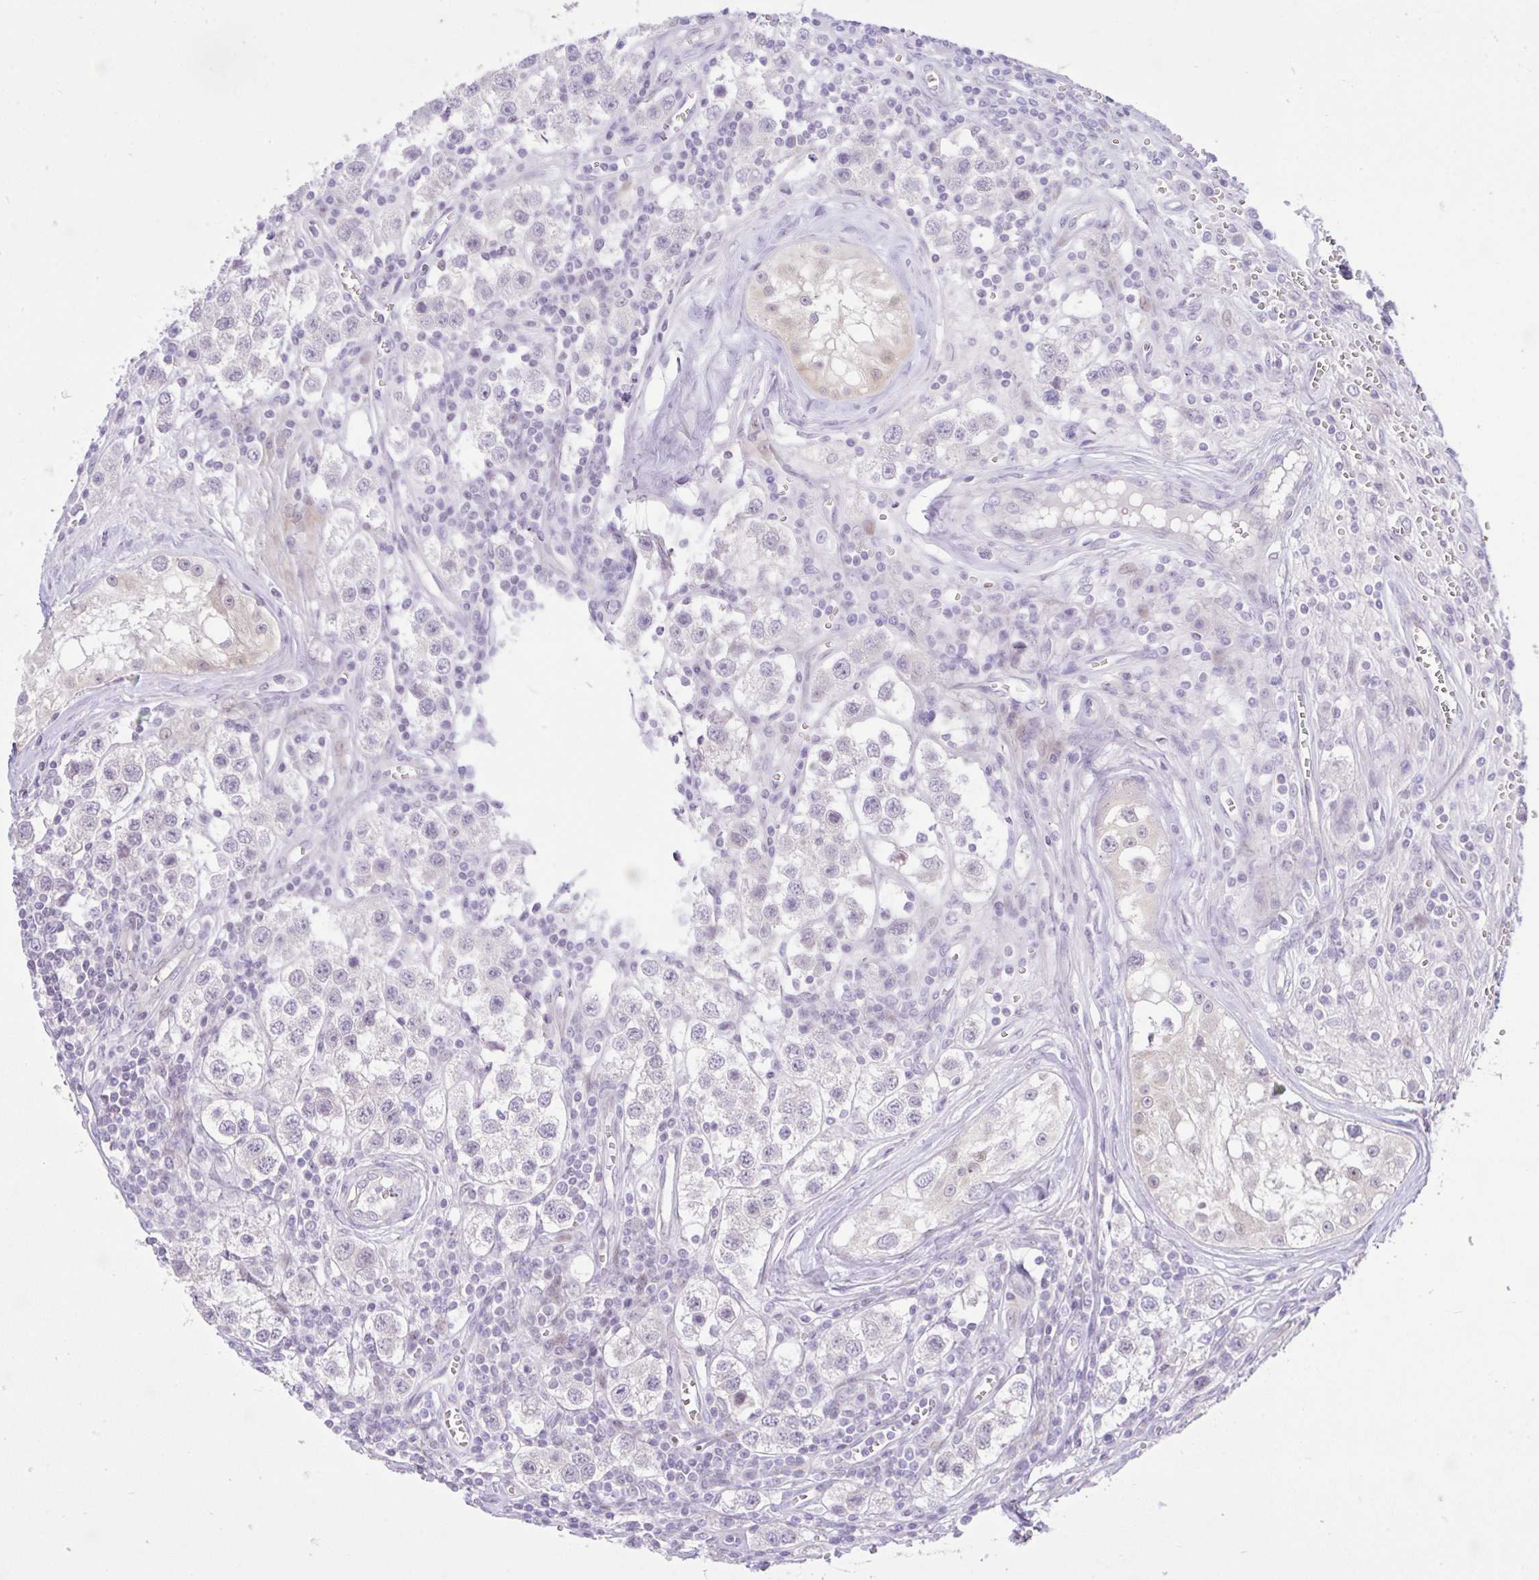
{"staining": {"intensity": "negative", "quantity": "none", "location": "none"}, "tissue": "testis cancer", "cell_type": "Tumor cells", "image_type": "cancer", "snomed": [{"axis": "morphology", "description": "Seminoma, NOS"}, {"axis": "topography", "description": "Testis"}], "caption": "Testis seminoma was stained to show a protein in brown. There is no significant positivity in tumor cells.", "gene": "ZNF101", "patient": {"sex": "male", "age": 34}}